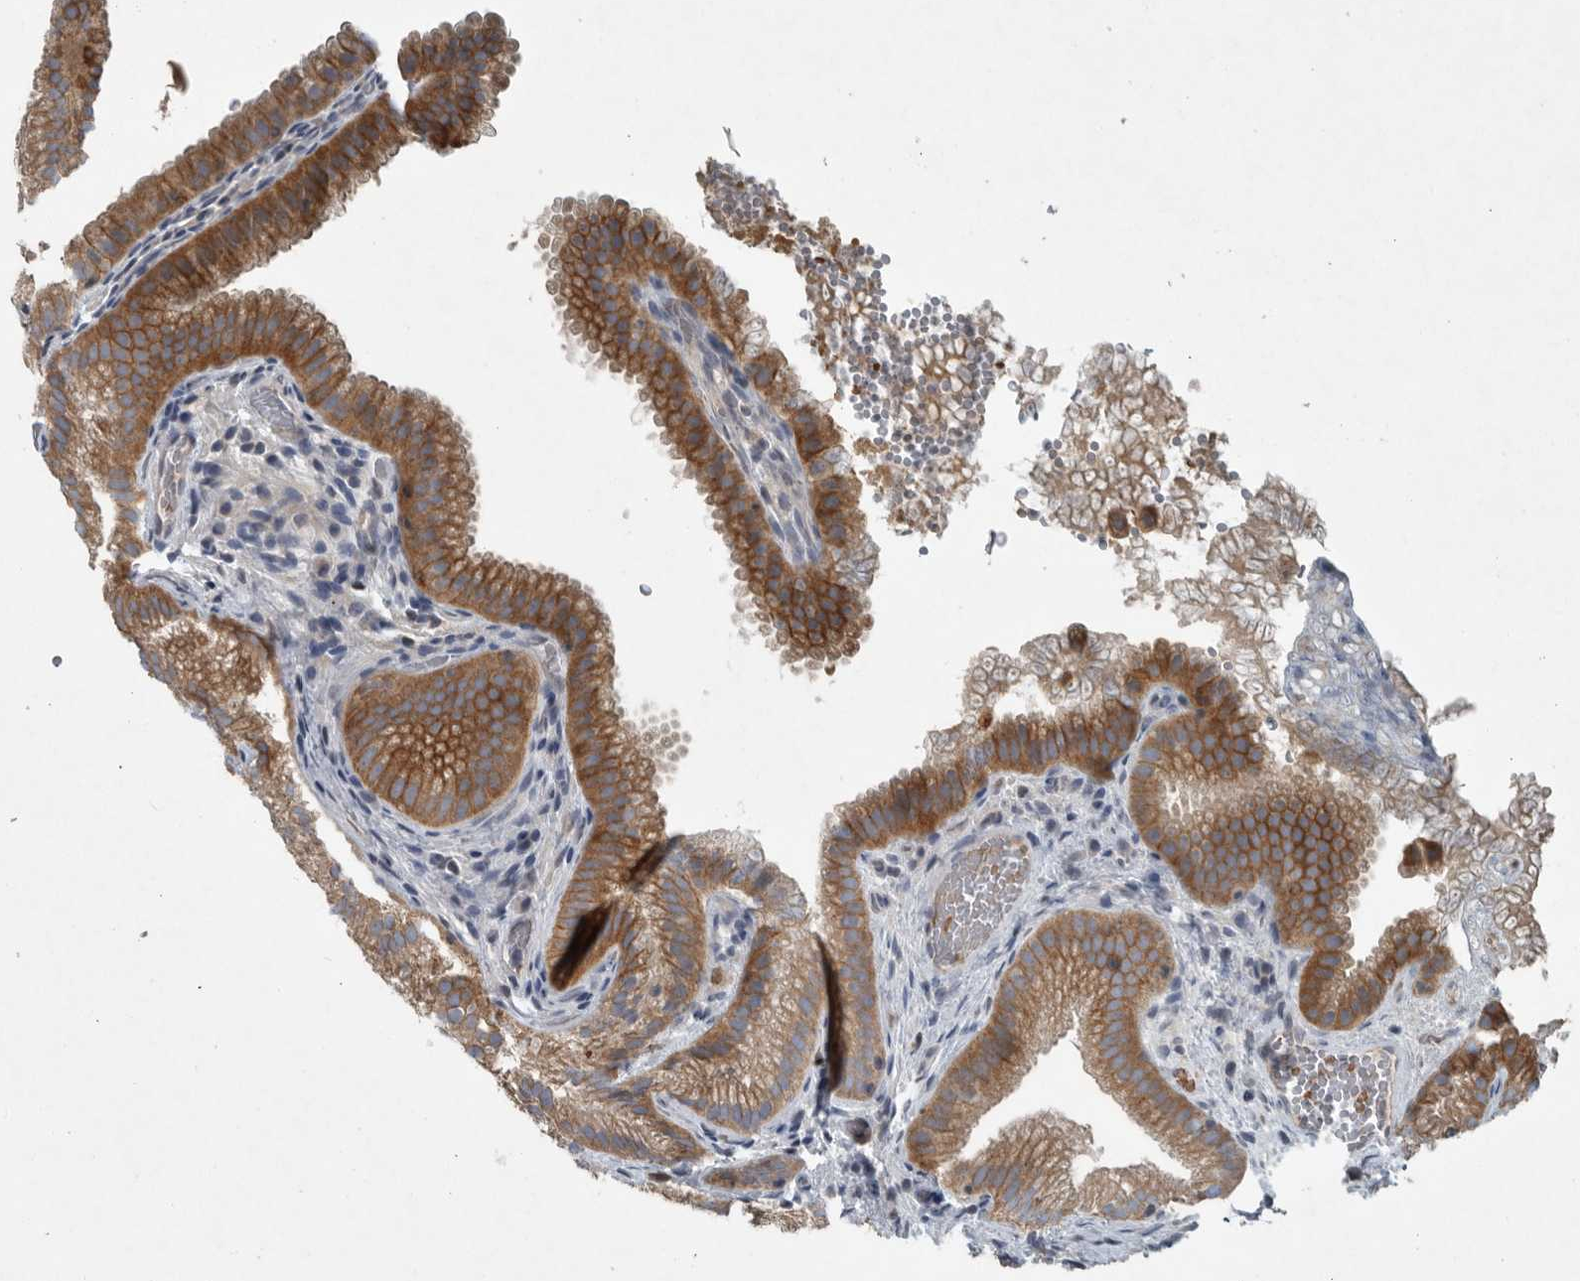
{"staining": {"intensity": "moderate", "quantity": ">75%", "location": "cytoplasmic/membranous"}, "tissue": "gallbladder", "cell_type": "Glandular cells", "image_type": "normal", "snomed": [{"axis": "morphology", "description": "Normal tissue, NOS"}, {"axis": "topography", "description": "Gallbladder"}], "caption": "Immunohistochemical staining of normal gallbladder exhibits medium levels of moderate cytoplasmic/membranous expression in approximately >75% of glandular cells. The staining was performed using DAB (3,3'-diaminobenzidine), with brown indicating positive protein expression. Nuclei are stained blue with hematoxylin.", "gene": "MPP3", "patient": {"sex": "female", "age": 30}}